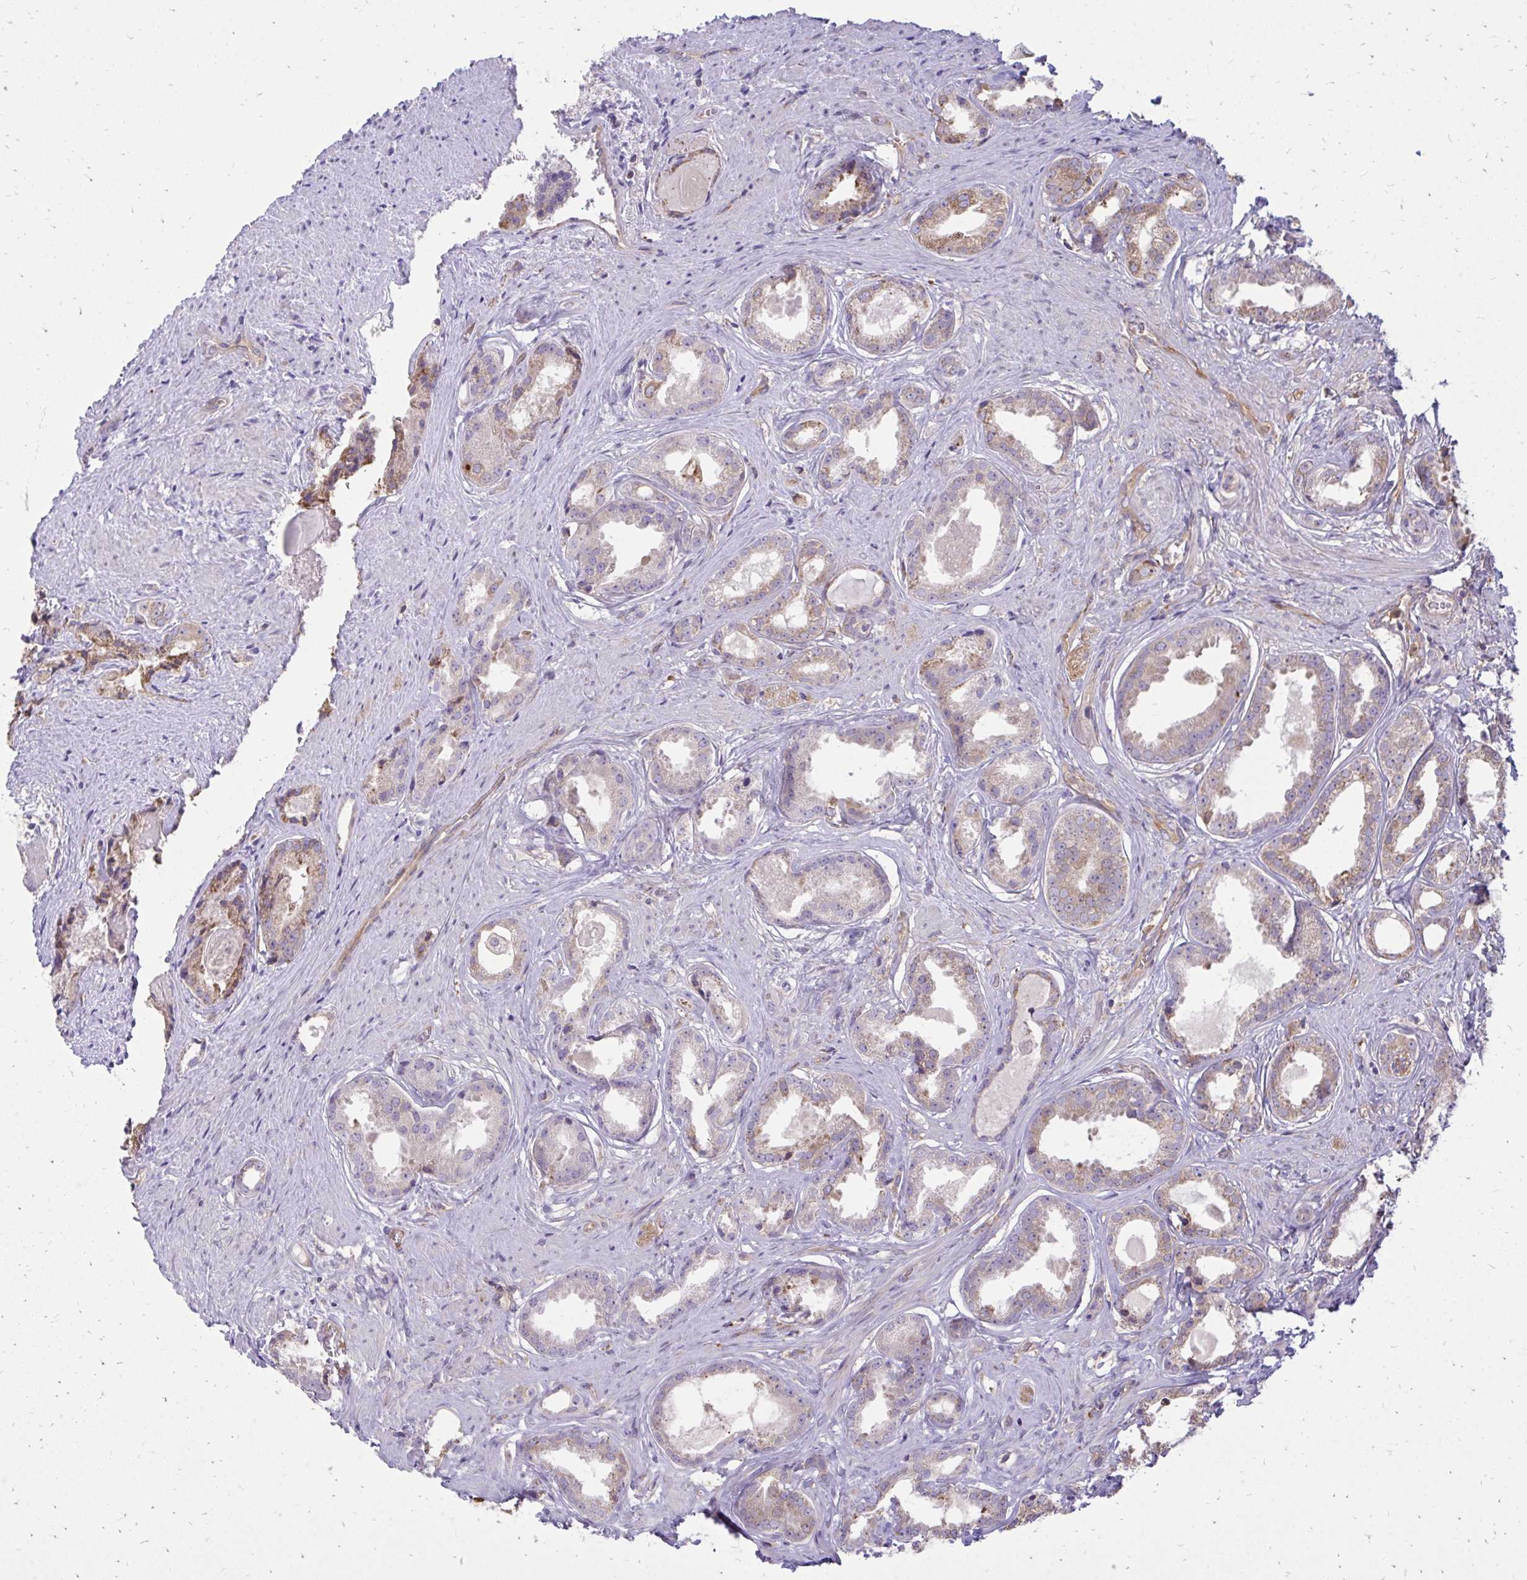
{"staining": {"intensity": "weak", "quantity": "<25%", "location": "cytoplasmic/membranous"}, "tissue": "prostate cancer", "cell_type": "Tumor cells", "image_type": "cancer", "snomed": [{"axis": "morphology", "description": "Adenocarcinoma, Low grade"}, {"axis": "topography", "description": "Prostate"}], "caption": "Immunohistochemistry (IHC) of low-grade adenocarcinoma (prostate) shows no positivity in tumor cells.", "gene": "ASAP1", "patient": {"sex": "male", "age": 65}}